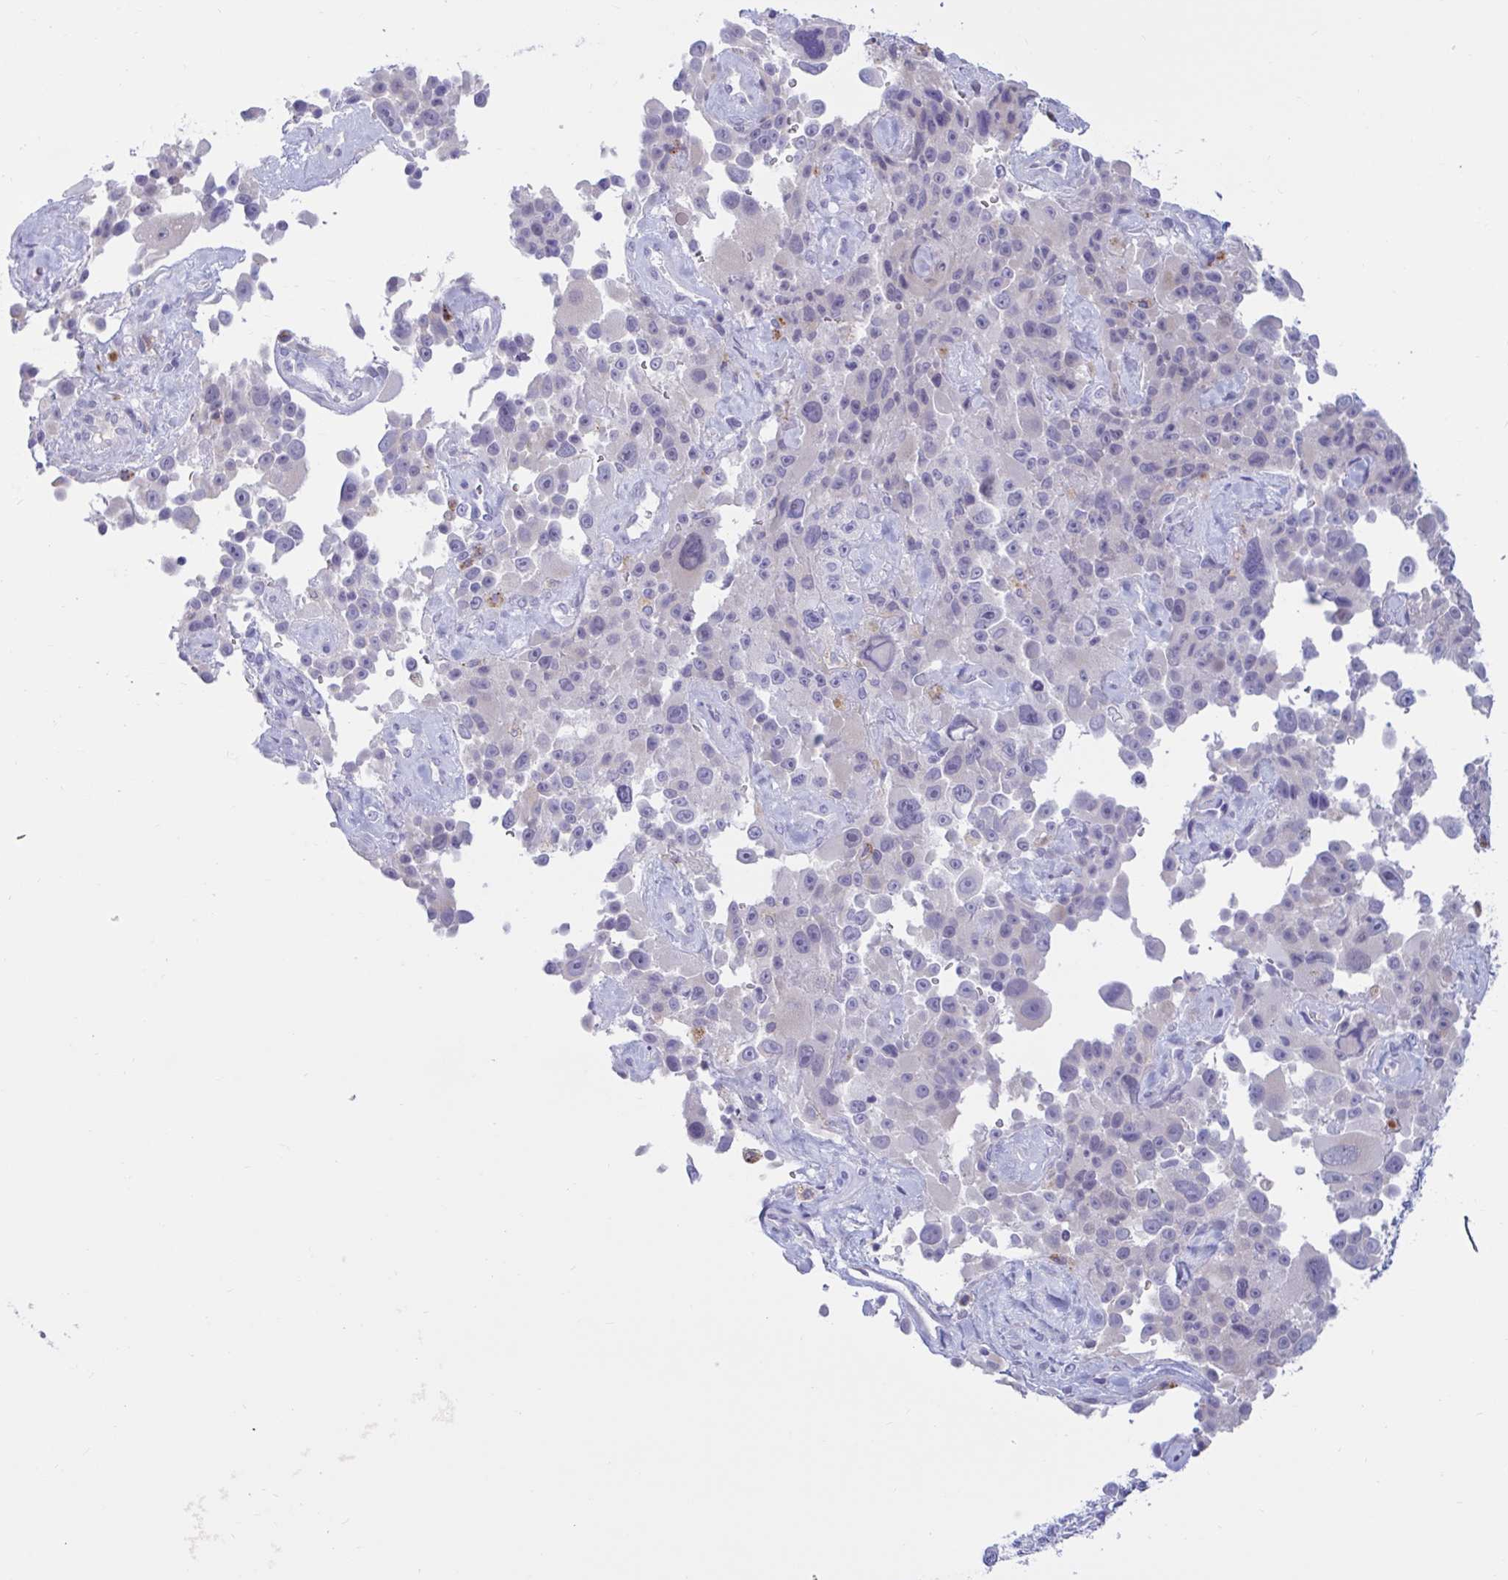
{"staining": {"intensity": "negative", "quantity": "none", "location": "none"}, "tissue": "melanoma", "cell_type": "Tumor cells", "image_type": "cancer", "snomed": [{"axis": "morphology", "description": "Malignant melanoma, Metastatic site"}, {"axis": "topography", "description": "Lymph node"}], "caption": "Immunohistochemical staining of malignant melanoma (metastatic site) displays no significant staining in tumor cells. Nuclei are stained in blue.", "gene": "FAM219B", "patient": {"sex": "male", "age": 62}}